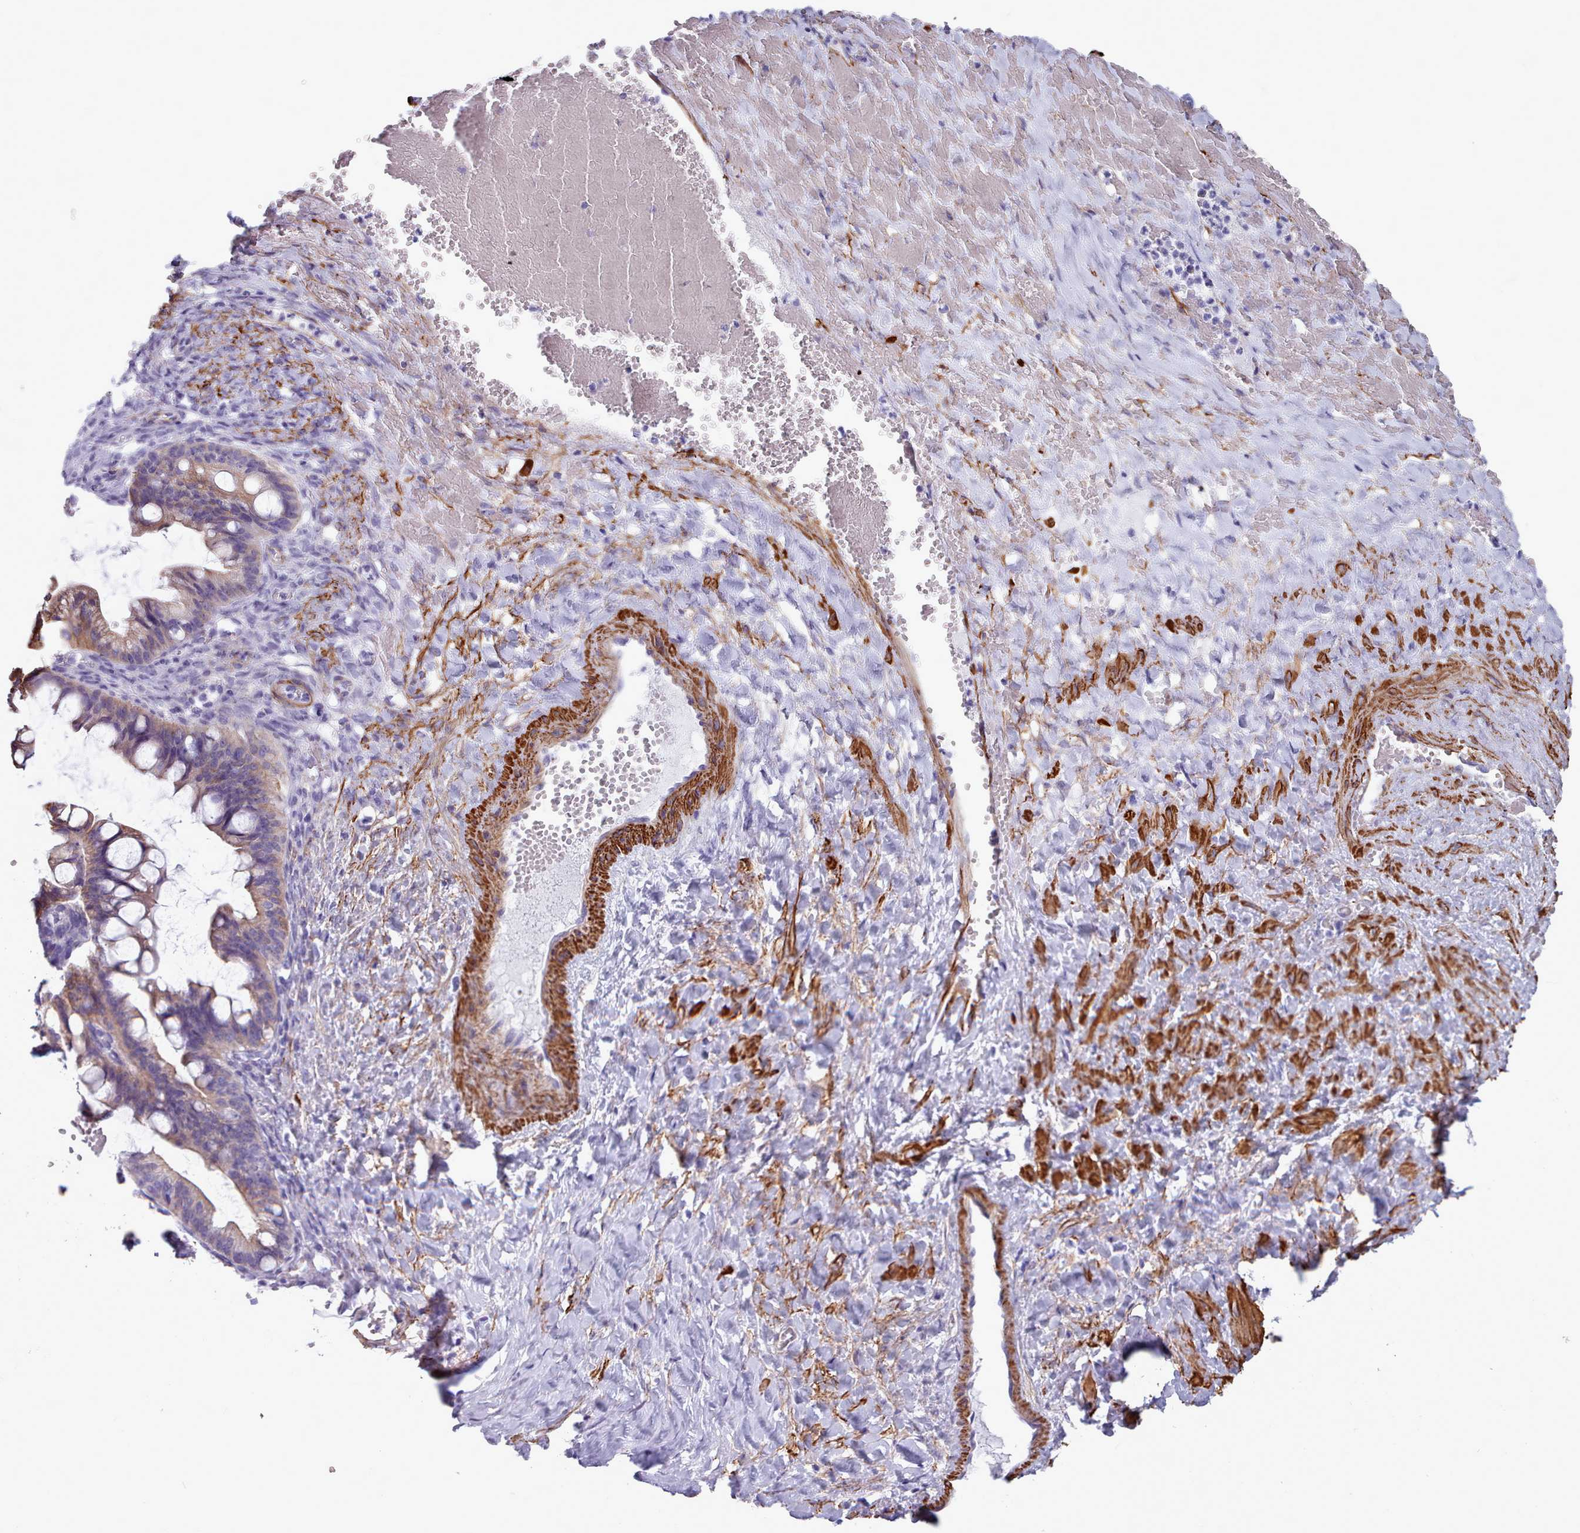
{"staining": {"intensity": "moderate", "quantity": "25%-75%", "location": "cytoplasmic/membranous"}, "tissue": "ovarian cancer", "cell_type": "Tumor cells", "image_type": "cancer", "snomed": [{"axis": "morphology", "description": "Cystadenocarcinoma, mucinous, NOS"}, {"axis": "topography", "description": "Ovary"}], "caption": "Immunohistochemical staining of ovarian cancer shows moderate cytoplasmic/membranous protein positivity in about 25%-75% of tumor cells.", "gene": "FPGS", "patient": {"sex": "female", "age": 73}}